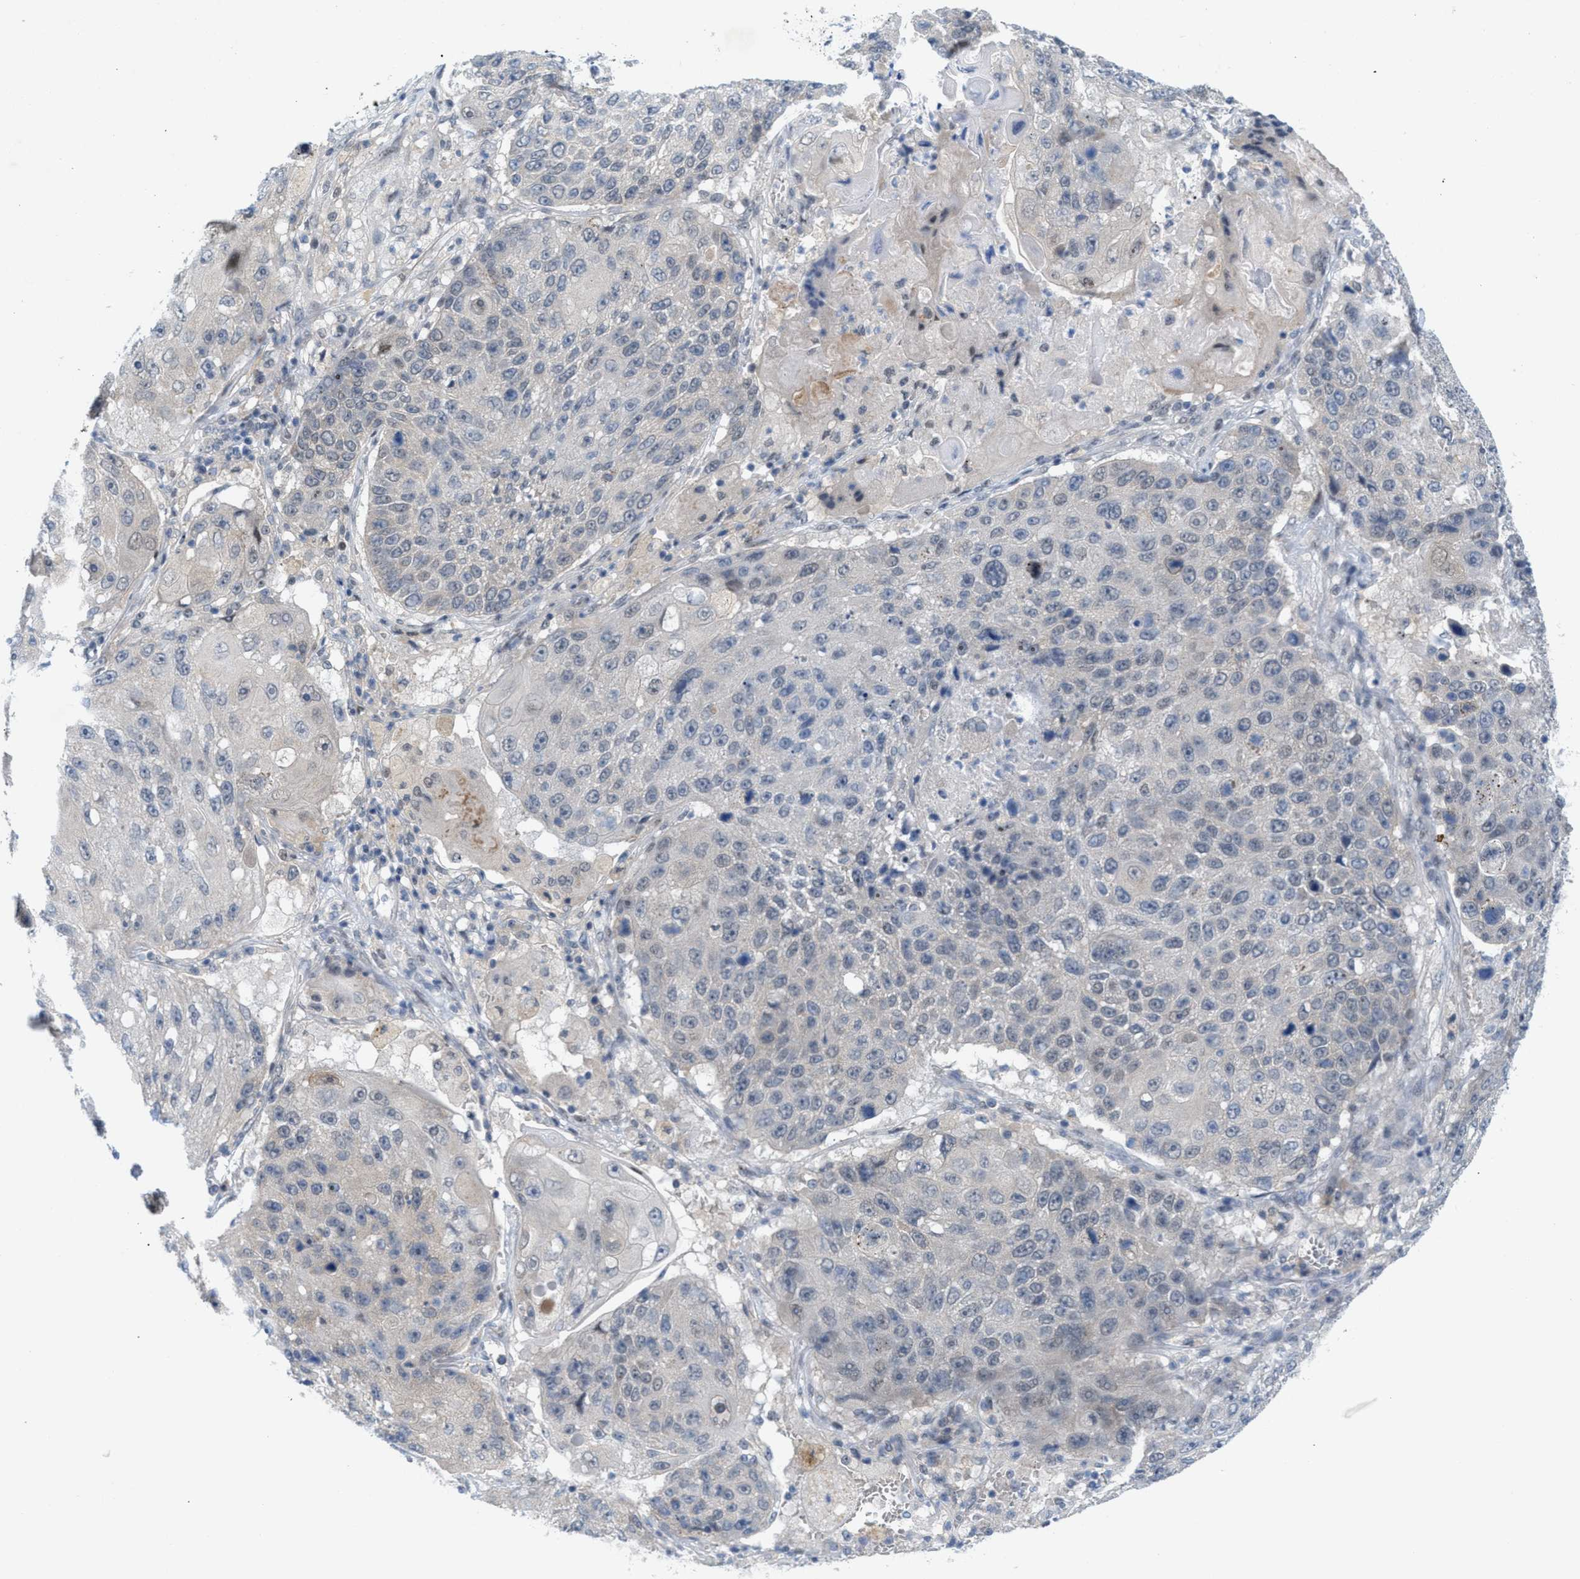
{"staining": {"intensity": "negative", "quantity": "none", "location": "none"}, "tissue": "lung cancer", "cell_type": "Tumor cells", "image_type": "cancer", "snomed": [{"axis": "morphology", "description": "Squamous cell carcinoma, NOS"}, {"axis": "topography", "description": "Lung"}], "caption": "Tumor cells show no significant protein positivity in lung cancer (squamous cell carcinoma).", "gene": "WIPI2", "patient": {"sex": "male", "age": 61}}